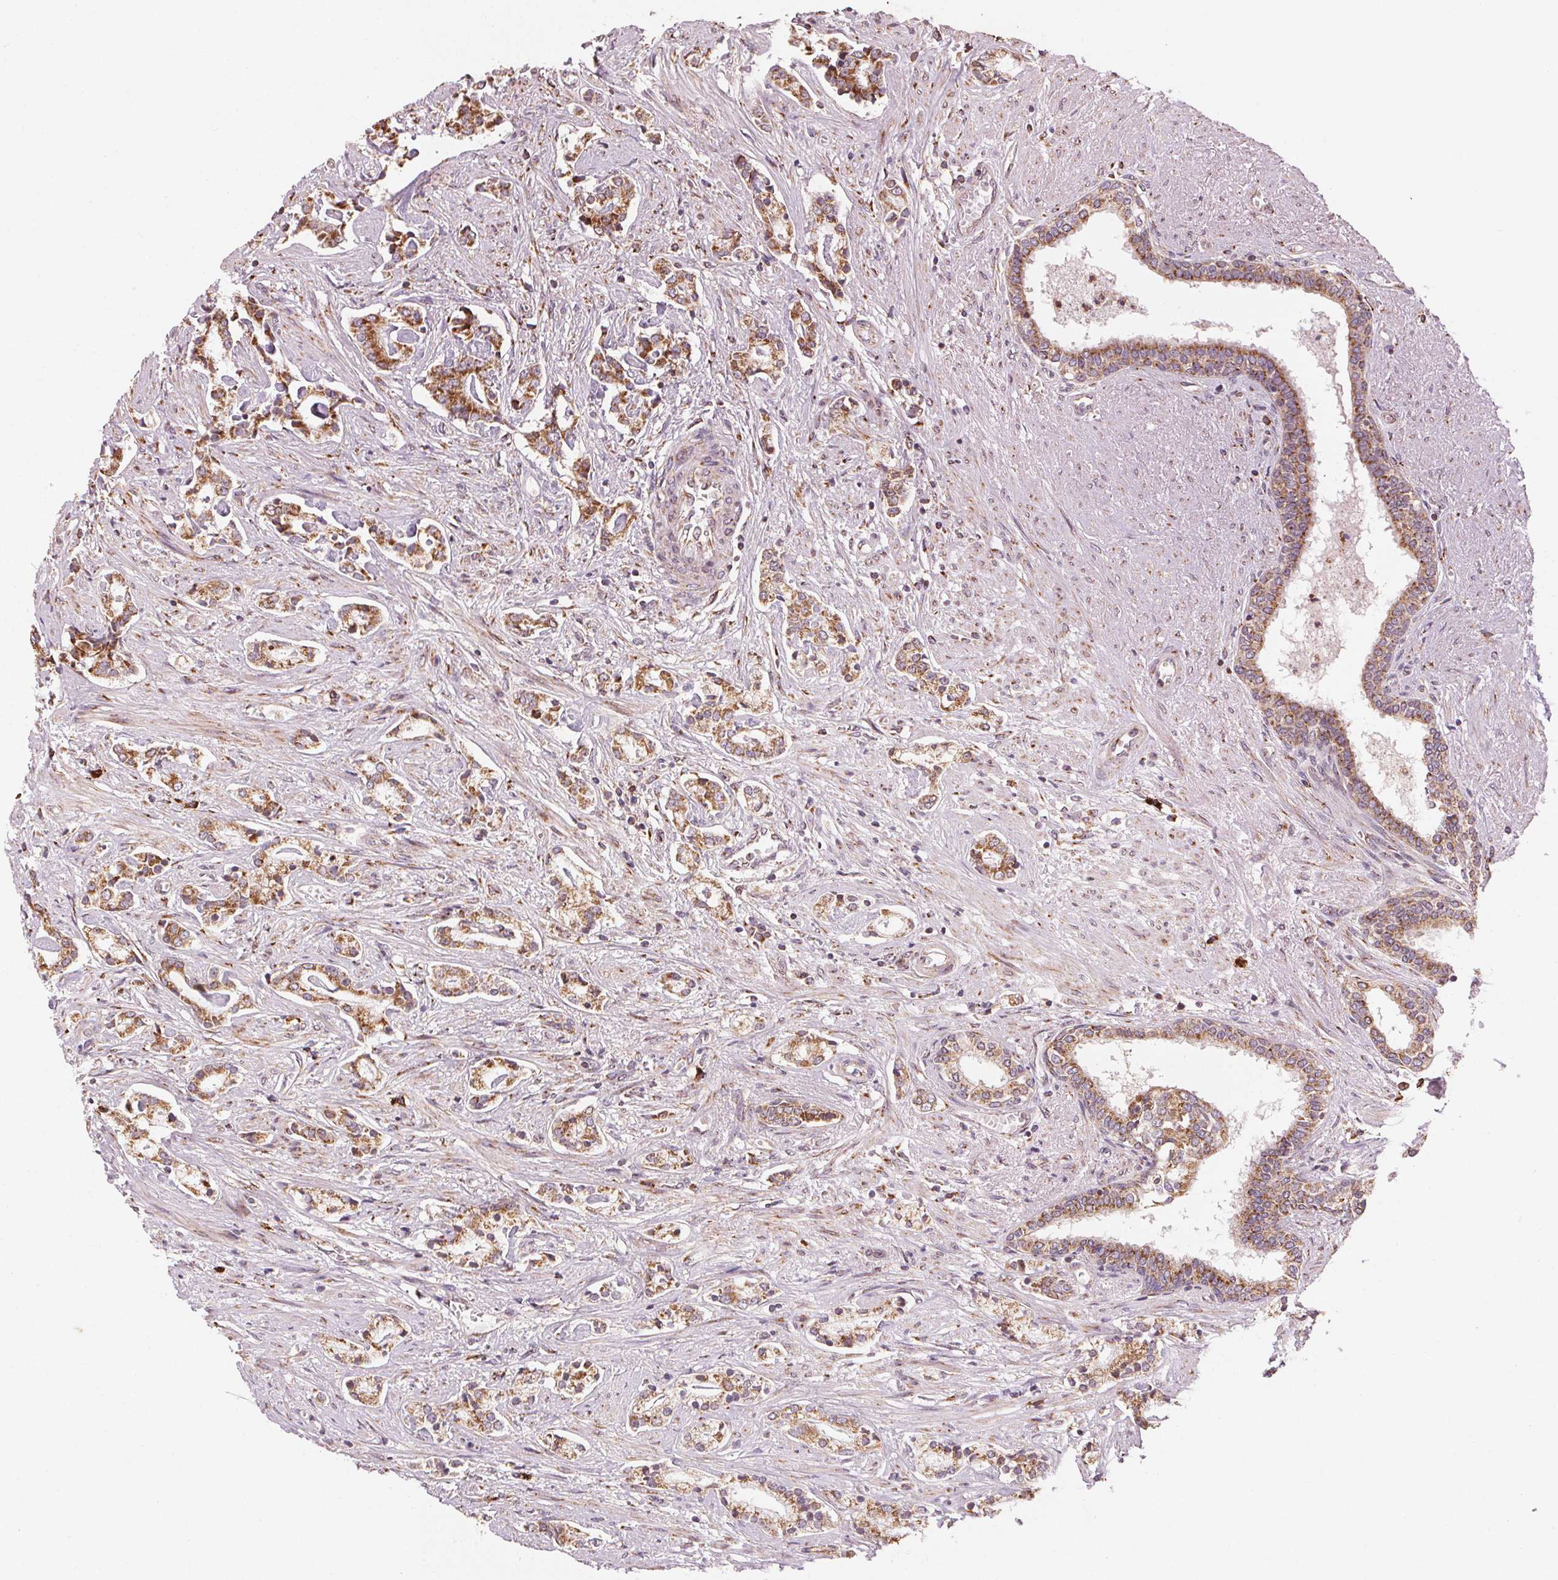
{"staining": {"intensity": "moderate", "quantity": ">75%", "location": "cytoplasmic/membranous"}, "tissue": "prostate cancer", "cell_type": "Tumor cells", "image_type": "cancer", "snomed": [{"axis": "morphology", "description": "Adenocarcinoma, NOS"}, {"axis": "topography", "description": "Prostate"}], "caption": "The image shows immunohistochemical staining of prostate cancer. There is moderate cytoplasmic/membranous expression is present in approximately >75% of tumor cells.", "gene": "TOMM70", "patient": {"sex": "male", "age": 64}}